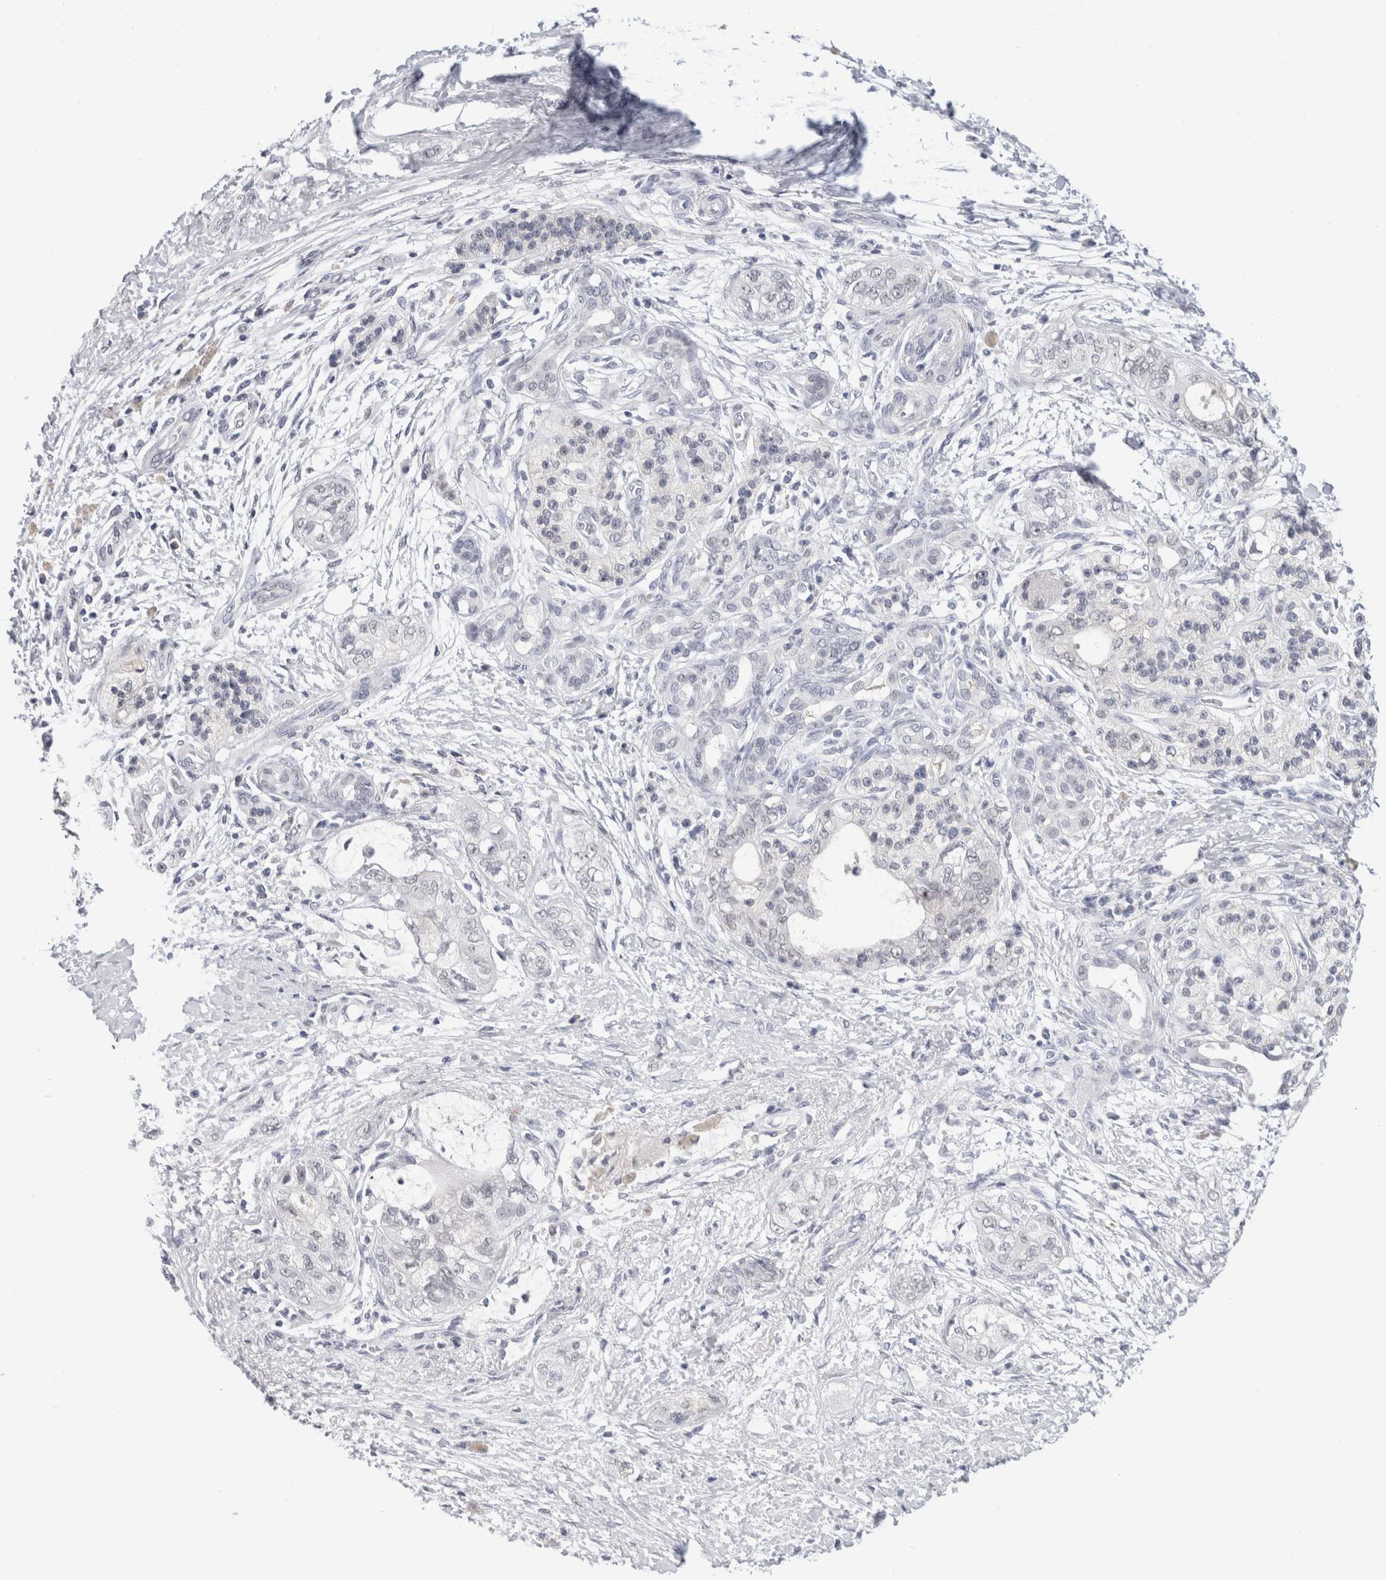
{"staining": {"intensity": "negative", "quantity": "none", "location": "none"}, "tissue": "pancreatic cancer", "cell_type": "Tumor cells", "image_type": "cancer", "snomed": [{"axis": "morphology", "description": "Adenocarcinoma, NOS"}, {"axis": "topography", "description": "Pancreas"}], "caption": "Immunohistochemical staining of human pancreatic cancer reveals no significant staining in tumor cells.", "gene": "CADM3", "patient": {"sex": "male", "age": 70}}